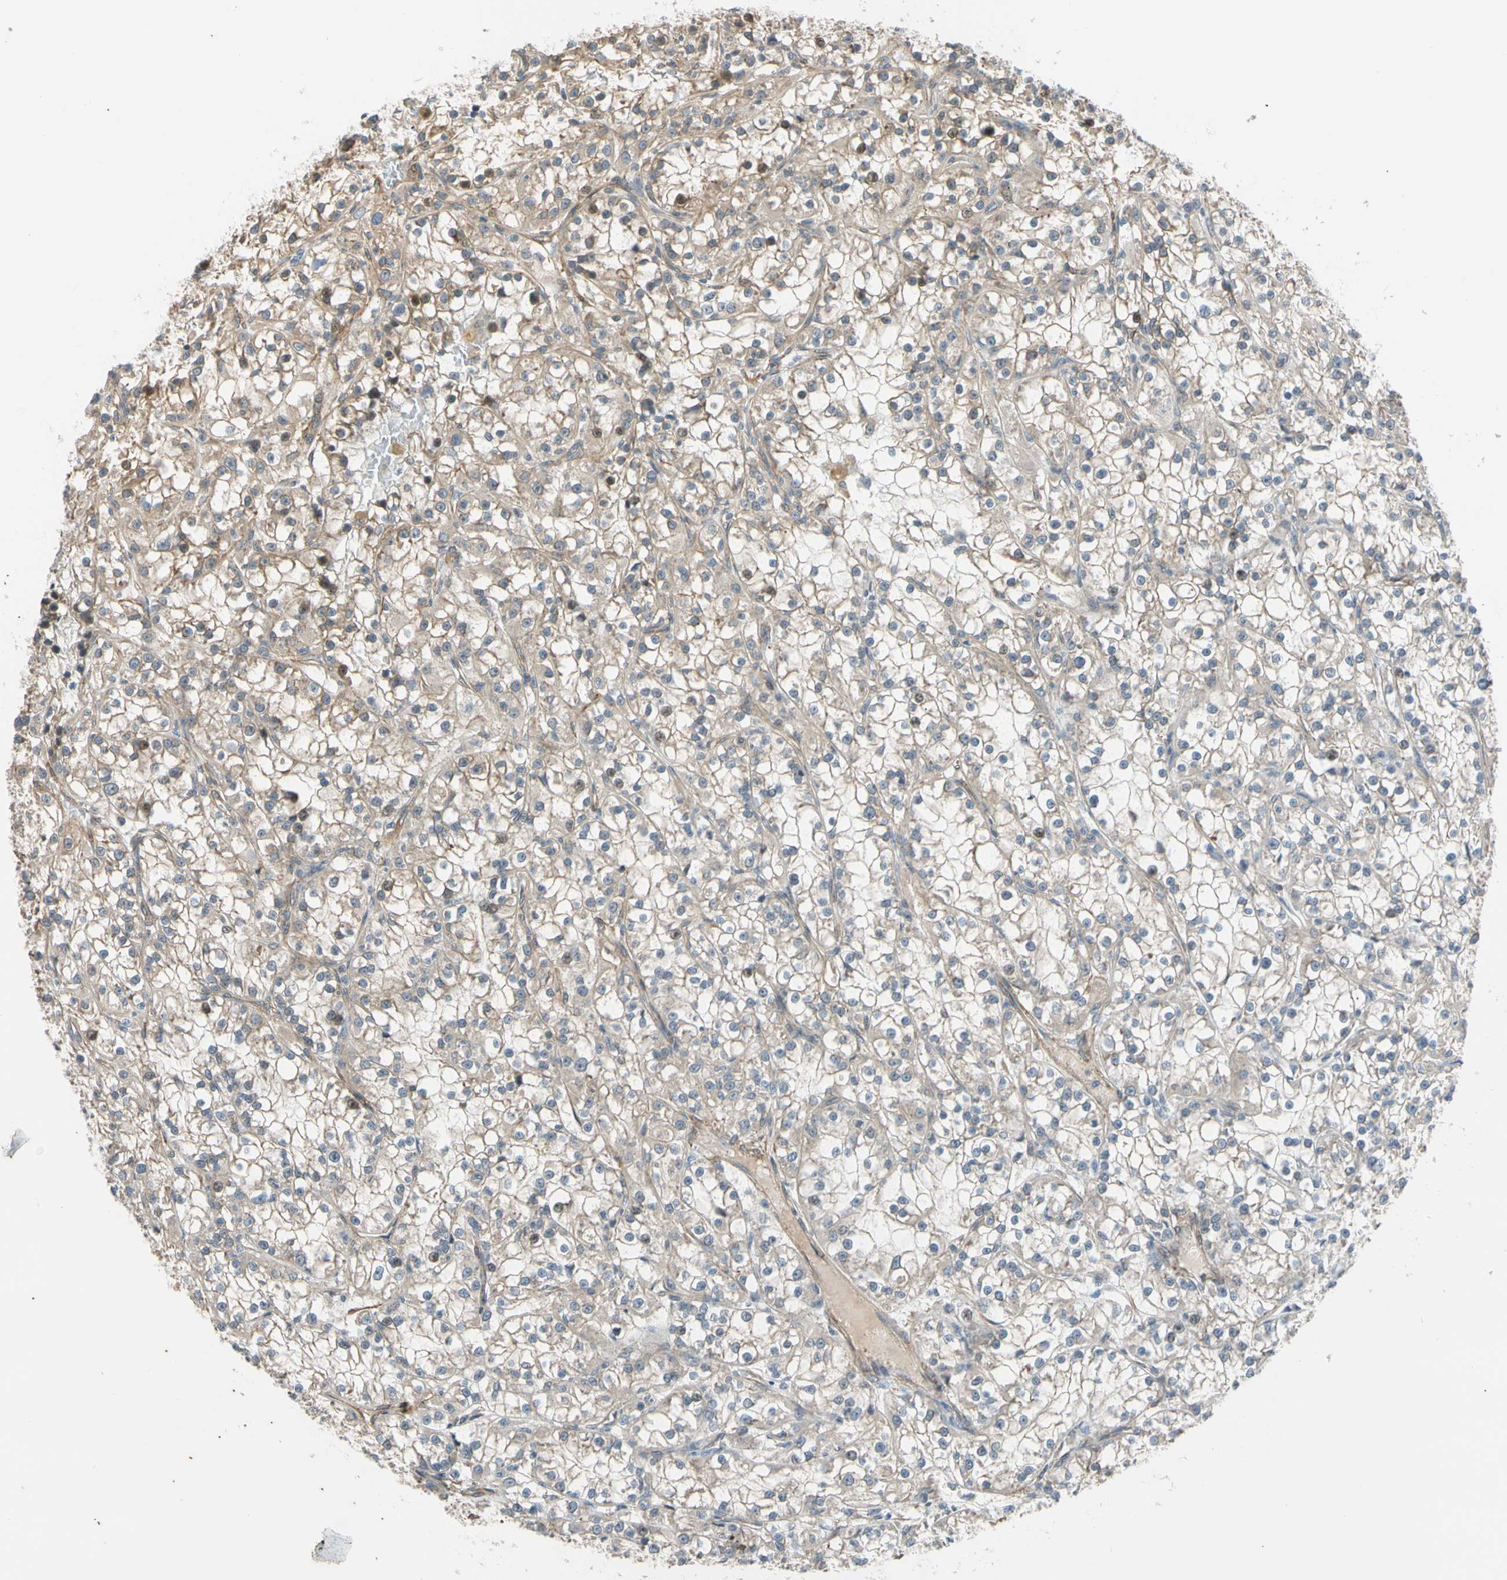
{"staining": {"intensity": "weak", "quantity": ">75%", "location": "cytoplasmic/membranous"}, "tissue": "renal cancer", "cell_type": "Tumor cells", "image_type": "cancer", "snomed": [{"axis": "morphology", "description": "Adenocarcinoma, NOS"}, {"axis": "topography", "description": "Kidney"}], "caption": "Immunohistochemical staining of renal cancer (adenocarcinoma) shows weak cytoplasmic/membranous protein positivity in about >75% of tumor cells. (DAB IHC, brown staining for protein, blue staining for nuclei).", "gene": "LIMK2", "patient": {"sex": "female", "age": 52}}